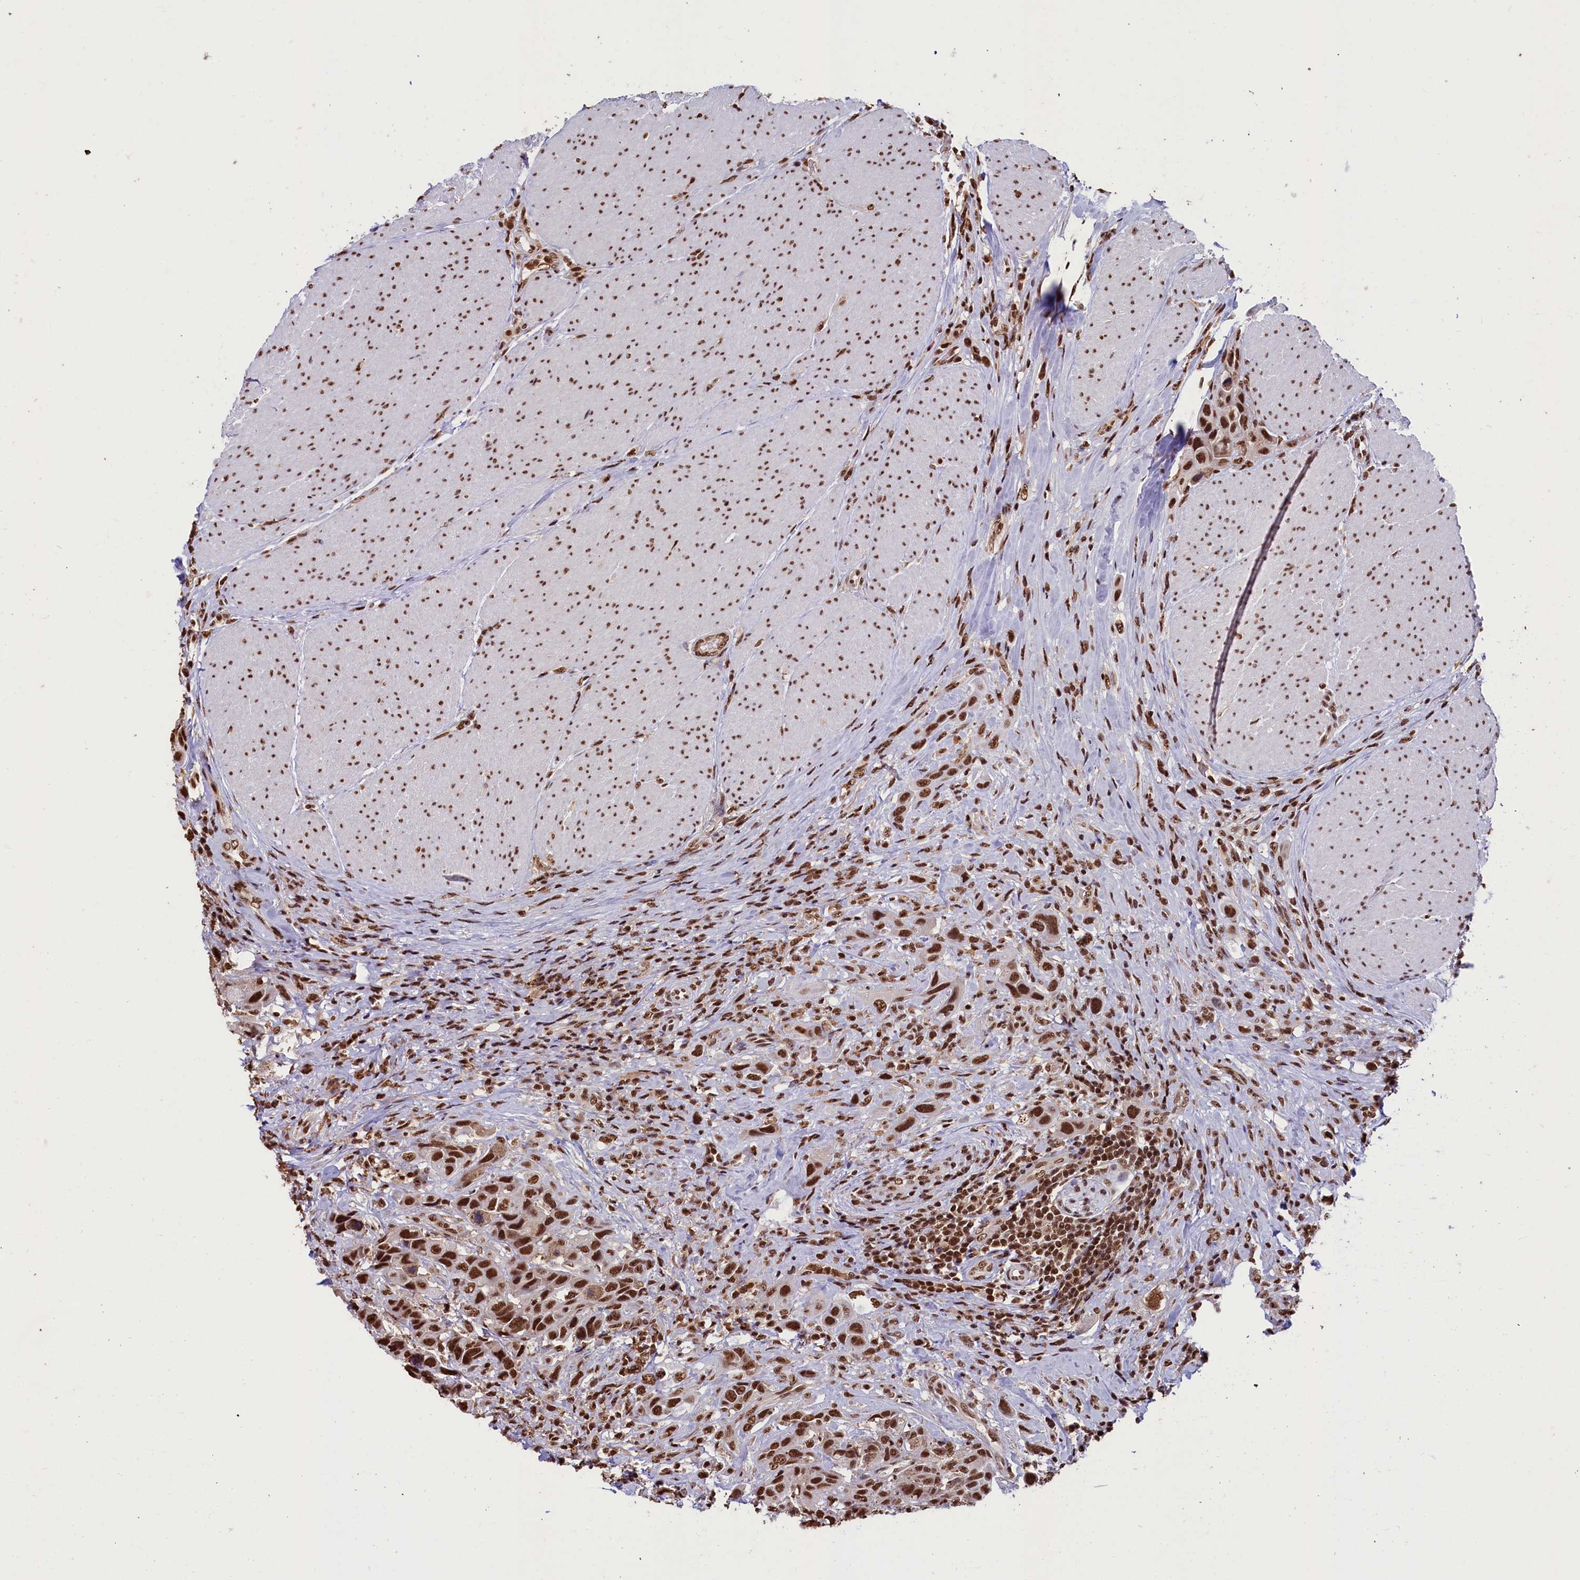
{"staining": {"intensity": "strong", "quantity": ">75%", "location": "nuclear"}, "tissue": "urothelial cancer", "cell_type": "Tumor cells", "image_type": "cancer", "snomed": [{"axis": "morphology", "description": "Urothelial carcinoma, High grade"}, {"axis": "topography", "description": "Urinary bladder"}], "caption": "Tumor cells demonstrate high levels of strong nuclear staining in about >75% of cells in human urothelial cancer.", "gene": "SNRPD2", "patient": {"sex": "male", "age": 50}}